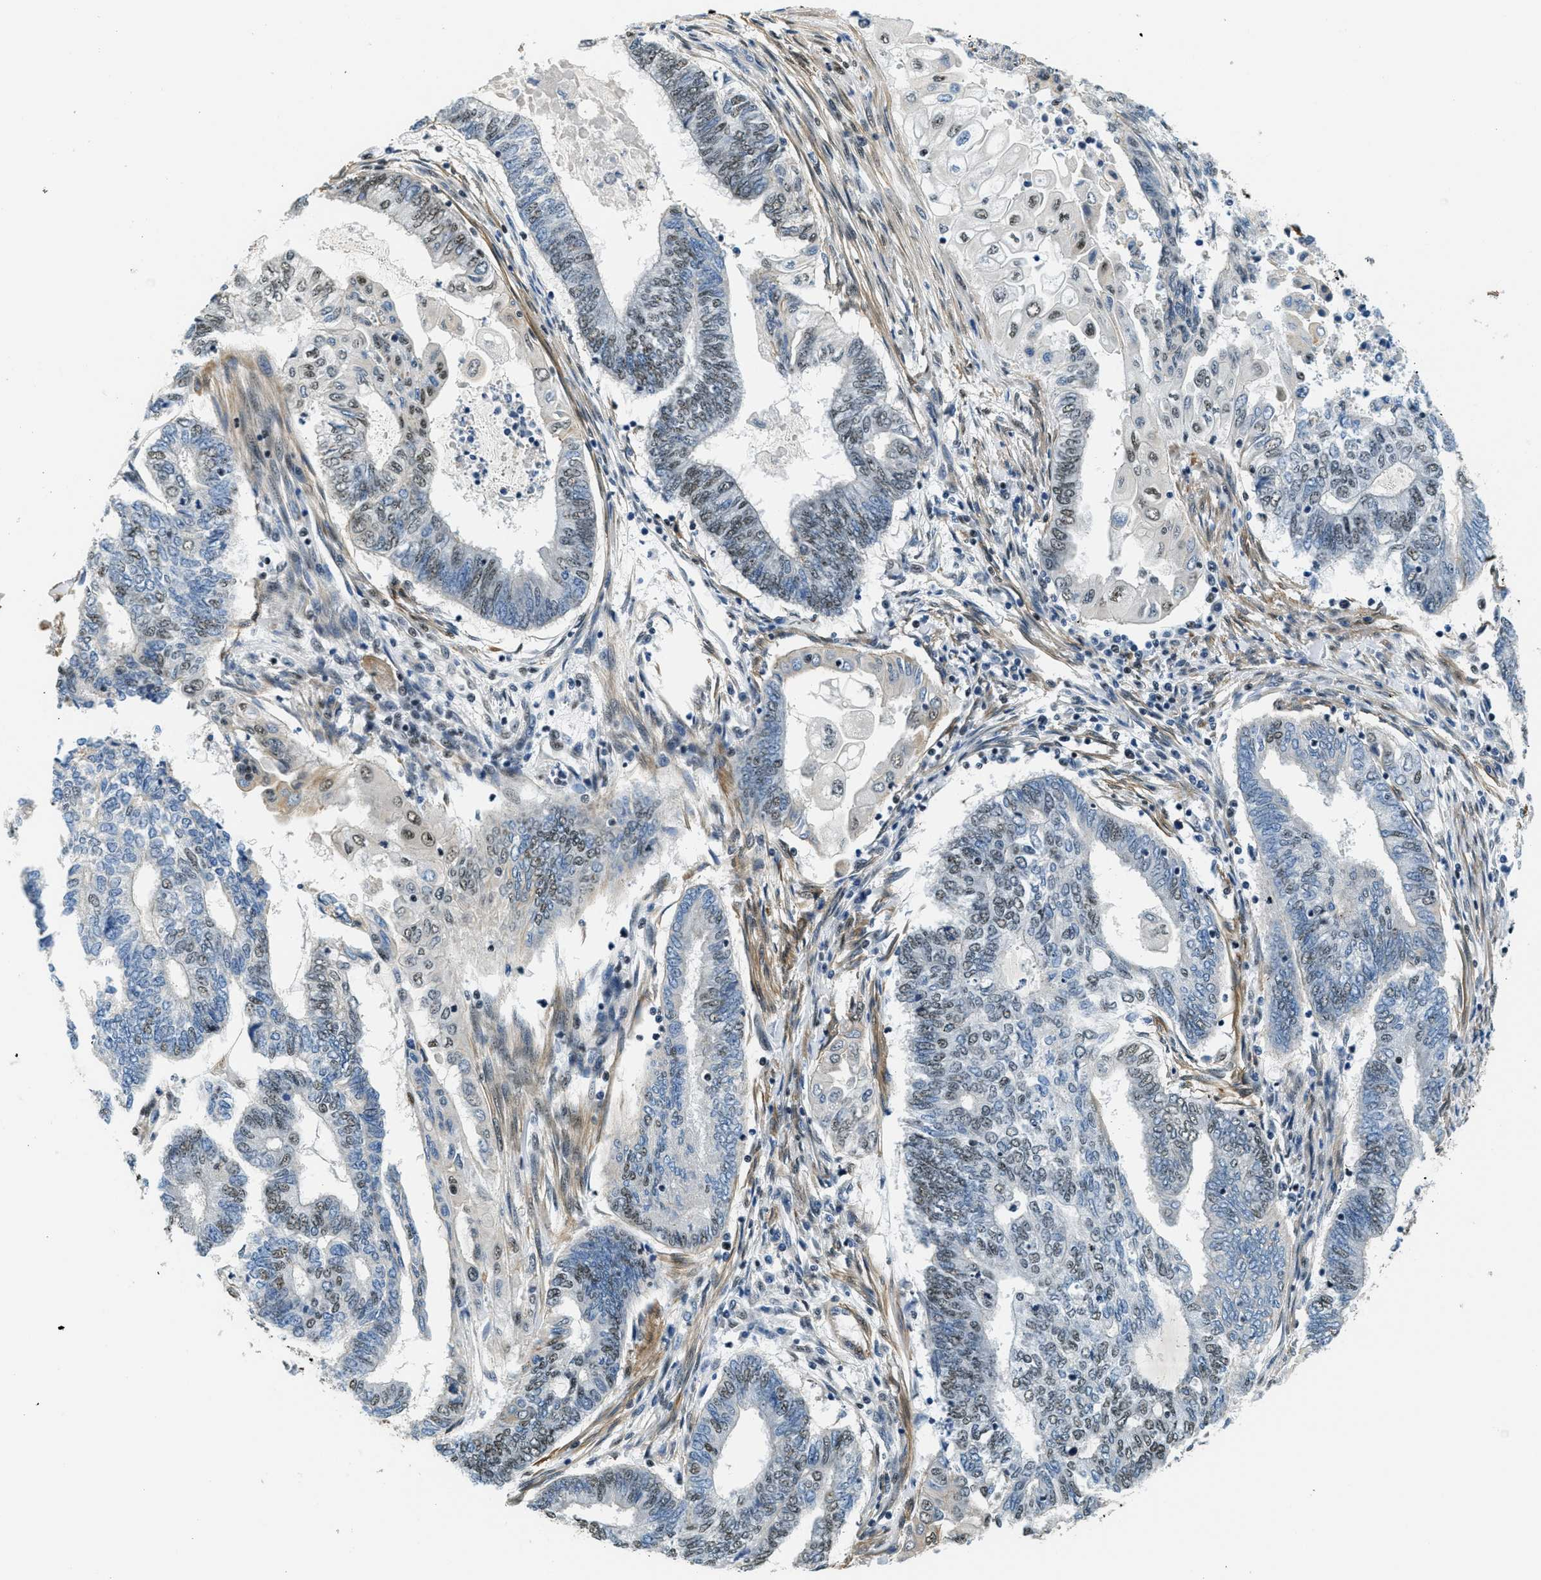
{"staining": {"intensity": "moderate", "quantity": "<25%", "location": "nuclear"}, "tissue": "endometrial cancer", "cell_type": "Tumor cells", "image_type": "cancer", "snomed": [{"axis": "morphology", "description": "Adenocarcinoma, NOS"}, {"axis": "topography", "description": "Uterus"}, {"axis": "topography", "description": "Endometrium"}], "caption": "Moderate nuclear protein positivity is present in approximately <25% of tumor cells in endometrial adenocarcinoma. Using DAB (3,3'-diaminobenzidine) (brown) and hematoxylin (blue) stains, captured at high magnification using brightfield microscopy.", "gene": "CFAP36", "patient": {"sex": "female", "age": 70}}